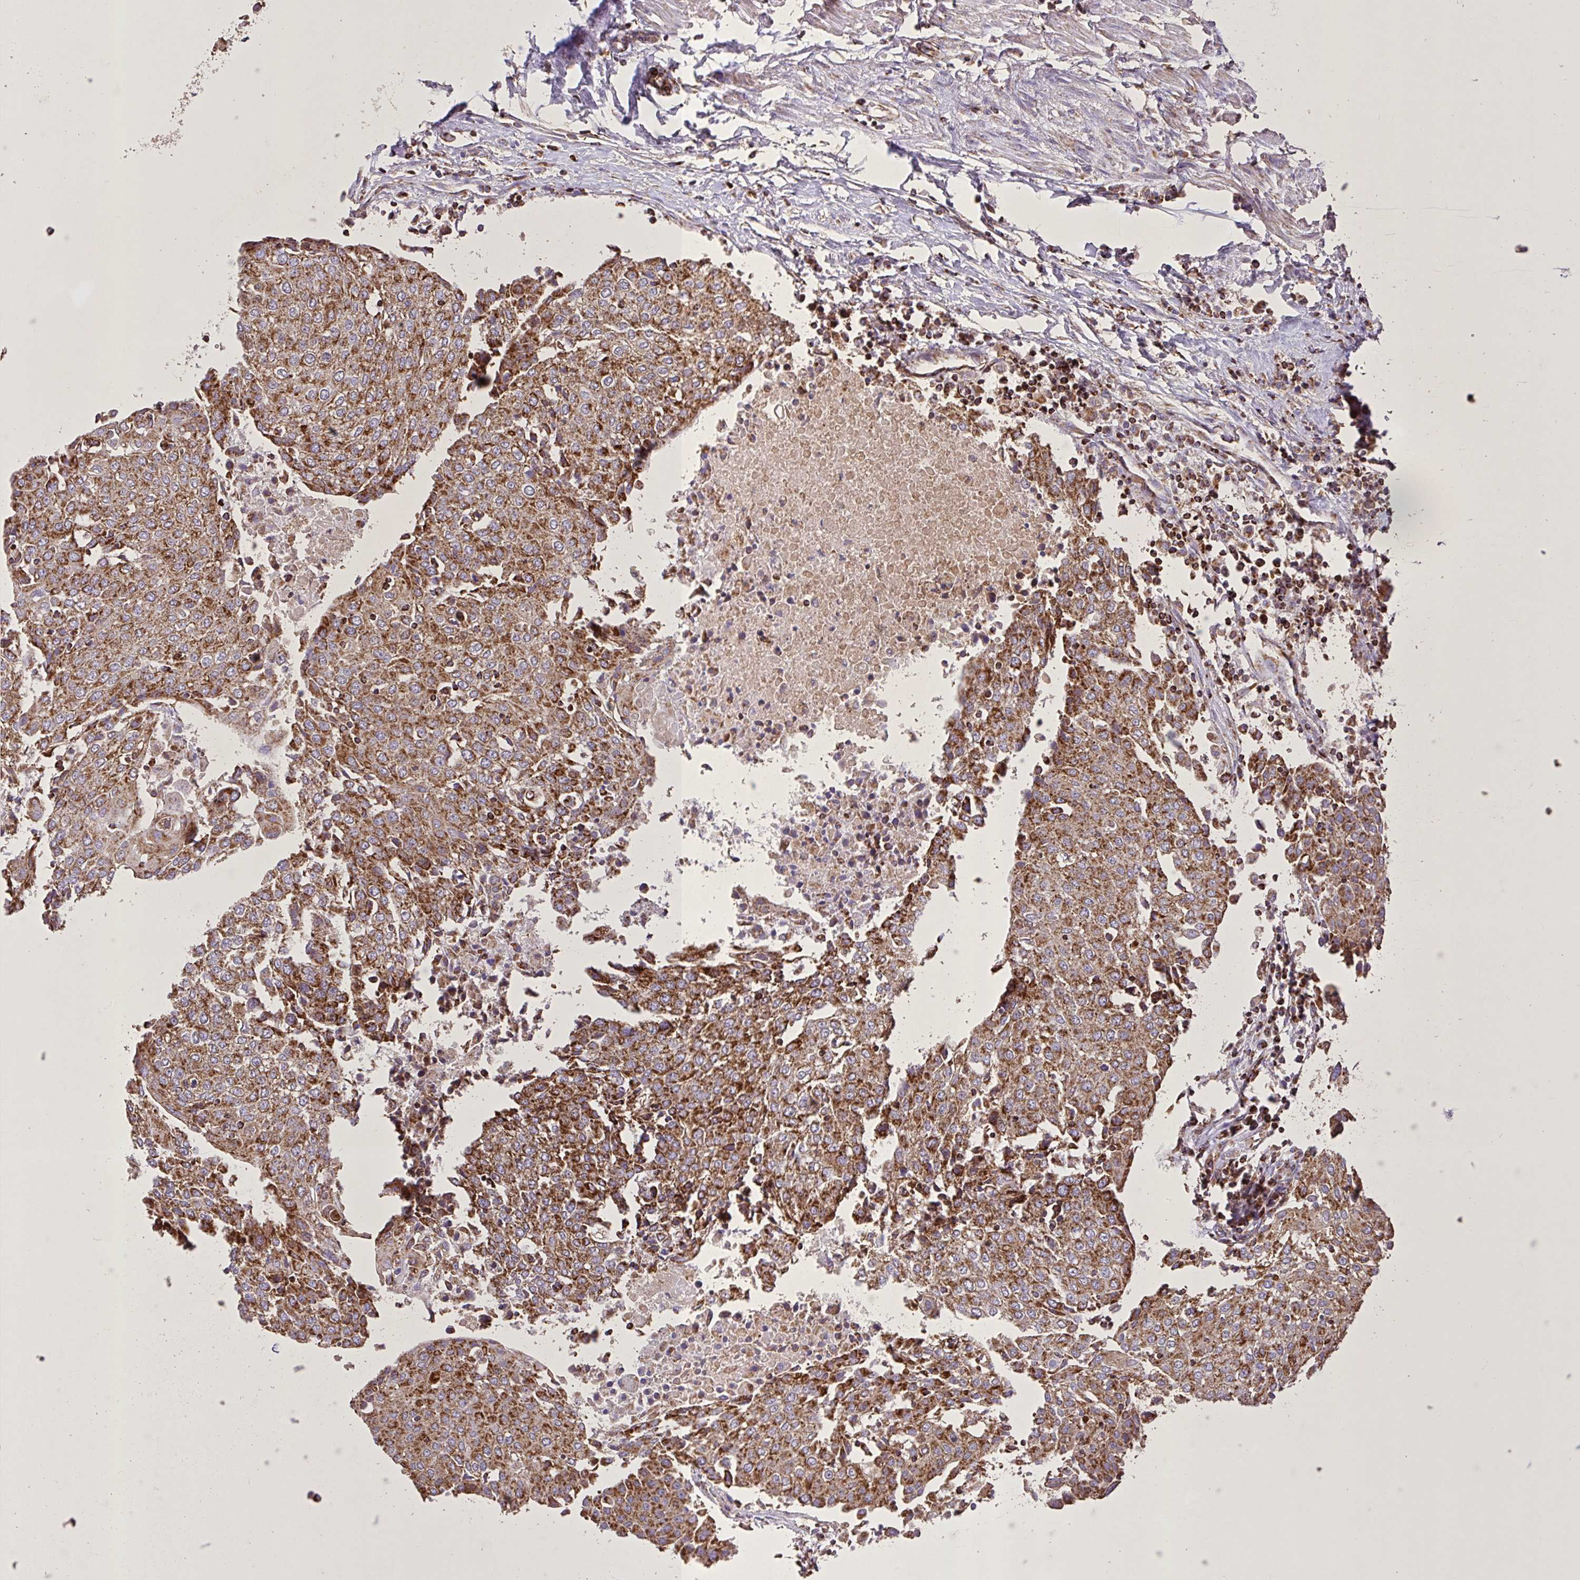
{"staining": {"intensity": "moderate", "quantity": ">75%", "location": "cytoplasmic/membranous"}, "tissue": "urothelial cancer", "cell_type": "Tumor cells", "image_type": "cancer", "snomed": [{"axis": "morphology", "description": "Urothelial carcinoma, High grade"}, {"axis": "topography", "description": "Urinary bladder"}], "caption": "Protein staining displays moderate cytoplasmic/membranous staining in about >75% of tumor cells in high-grade urothelial carcinoma.", "gene": "AGK", "patient": {"sex": "female", "age": 85}}